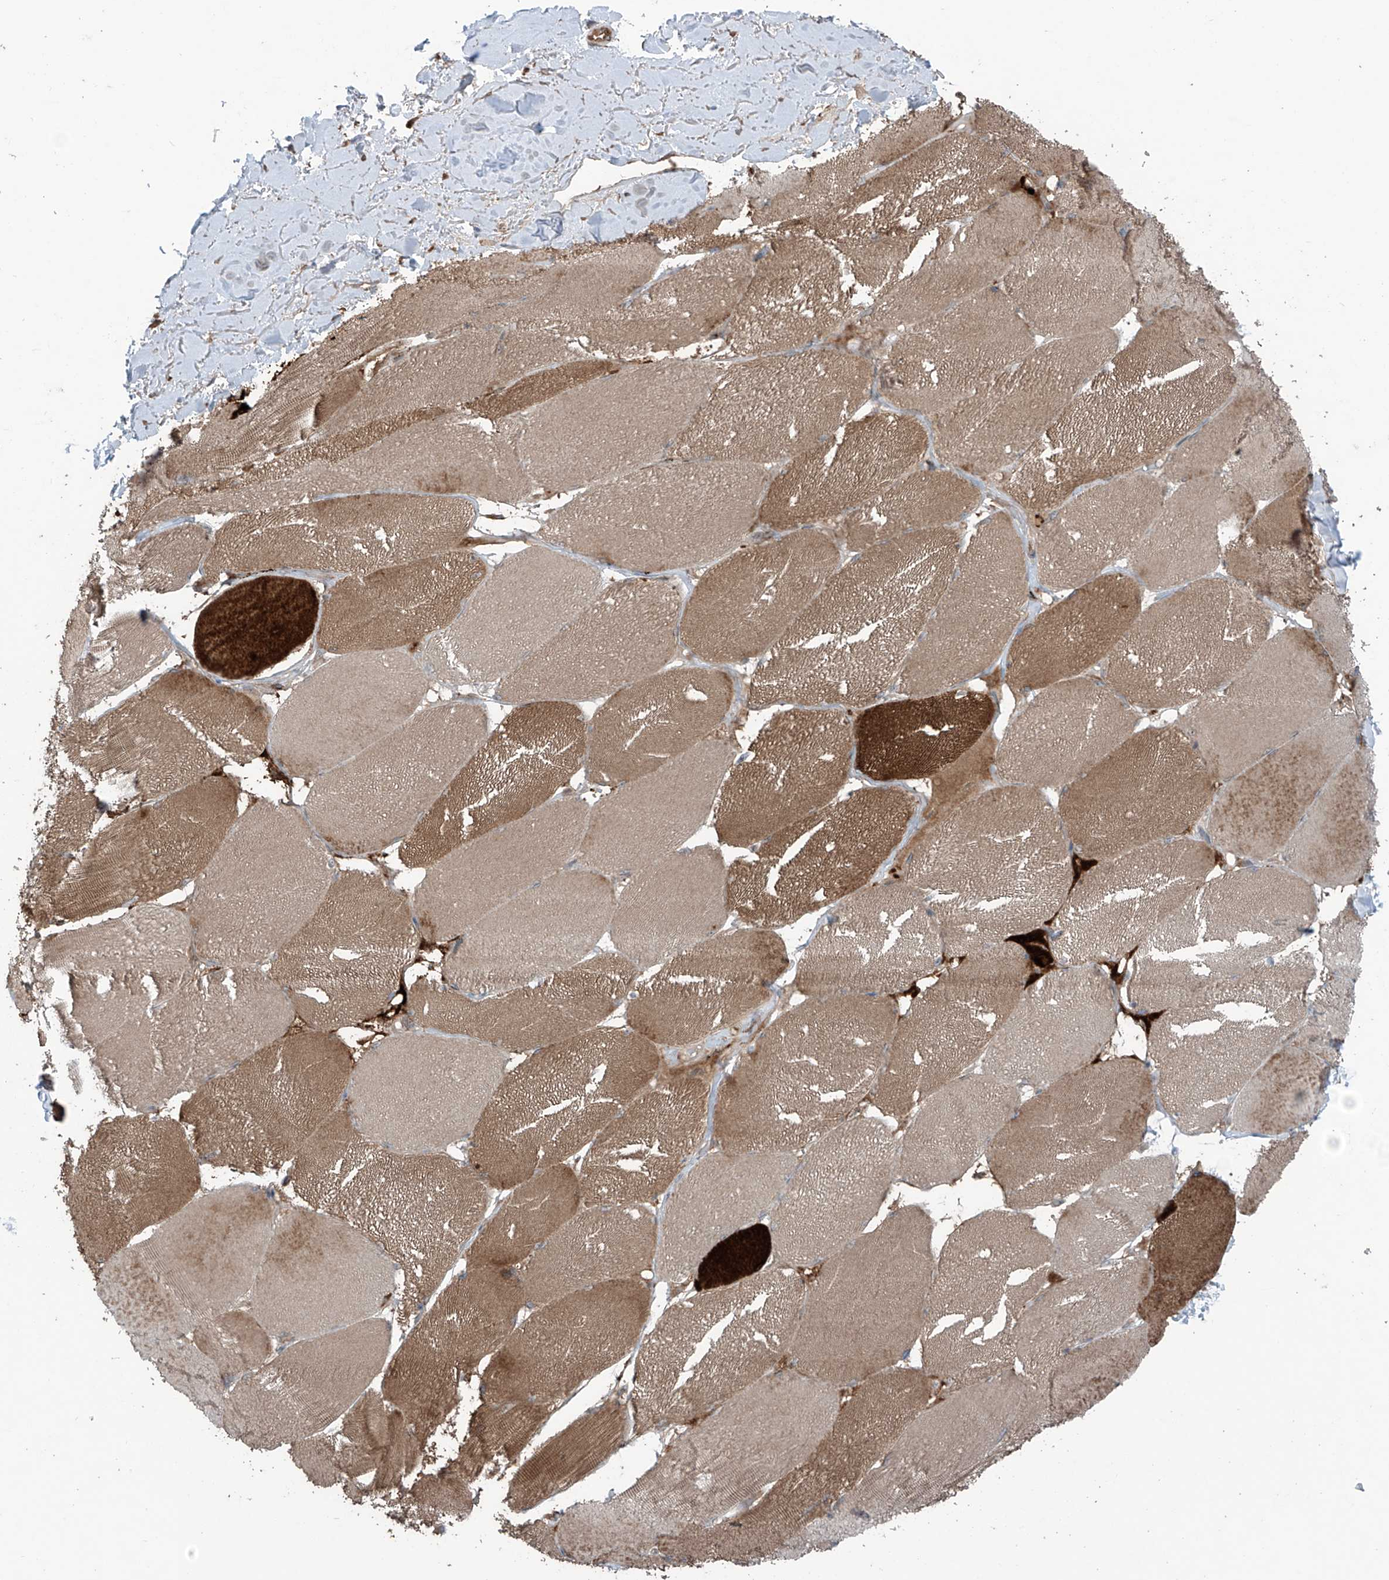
{"staining": {"intensity": "moderate", "quantity": "25%-75%", "location": "cytoplasmic/membranous"}, "tissue": "skeletal muscle", "cell_type": "Myocytes", "image_type": "normal", "snomed": [{"axis": "morphology", "description": "Normal tissue, NOS"}, {"axis": "topography", "description": "Skin"}, {"axis": "topography", "description": "Skeletal muscle"}], "caption": "Brown immunohistochemical staining in normal skeletal muscle displays moderate cytoplasmic/membranous expression in about 25%-75% of myocytes. The staining was performed using DAB (3,3'-diaminobenzidine), with brown indicating positive protein expression. Nuclei are stained blue with hematoxylin.", "gene": "SAMD3", "patient": {"sex": "male", "age": 83}}